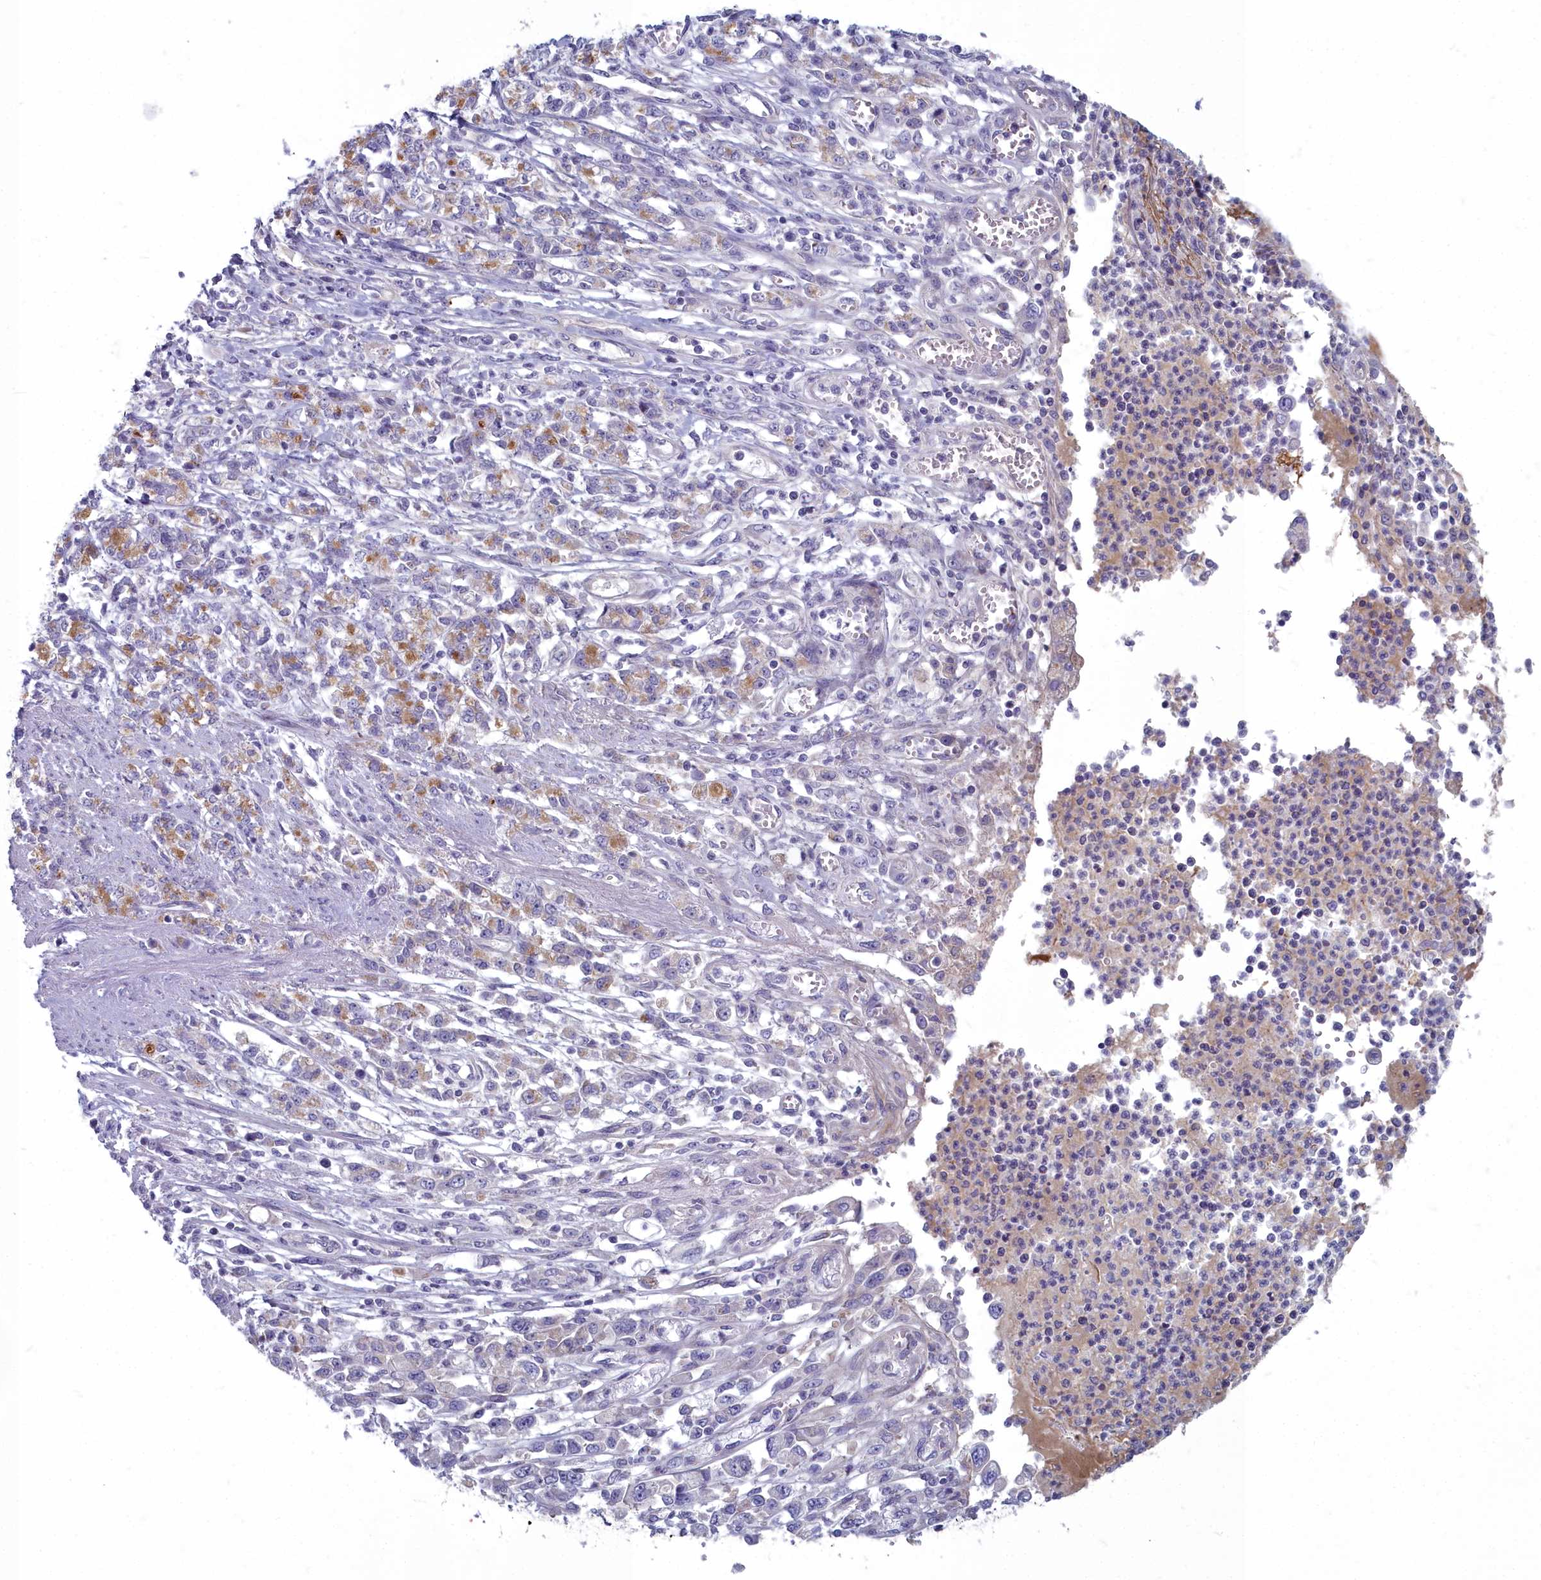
{"staining": {"intensity": "negative", "quantity": "none", "location": "none"}, "tissue": "stomach cancer", "cell_type": "Tumor cells", "image_type": "cancer", "snomed": [{"axis": "morphology", "description": "Adenocarcinoma, NOS"}, {"axis": "topography", "description": "Stomach"}], "caption": "An IHC image of adenocarcinoma (stomach) is shown. There is no staining in tumor cells of adenocarcinoma (stomach).", "gene": "INSYN2A", "patient": {"sex": "female", "age": 76}}